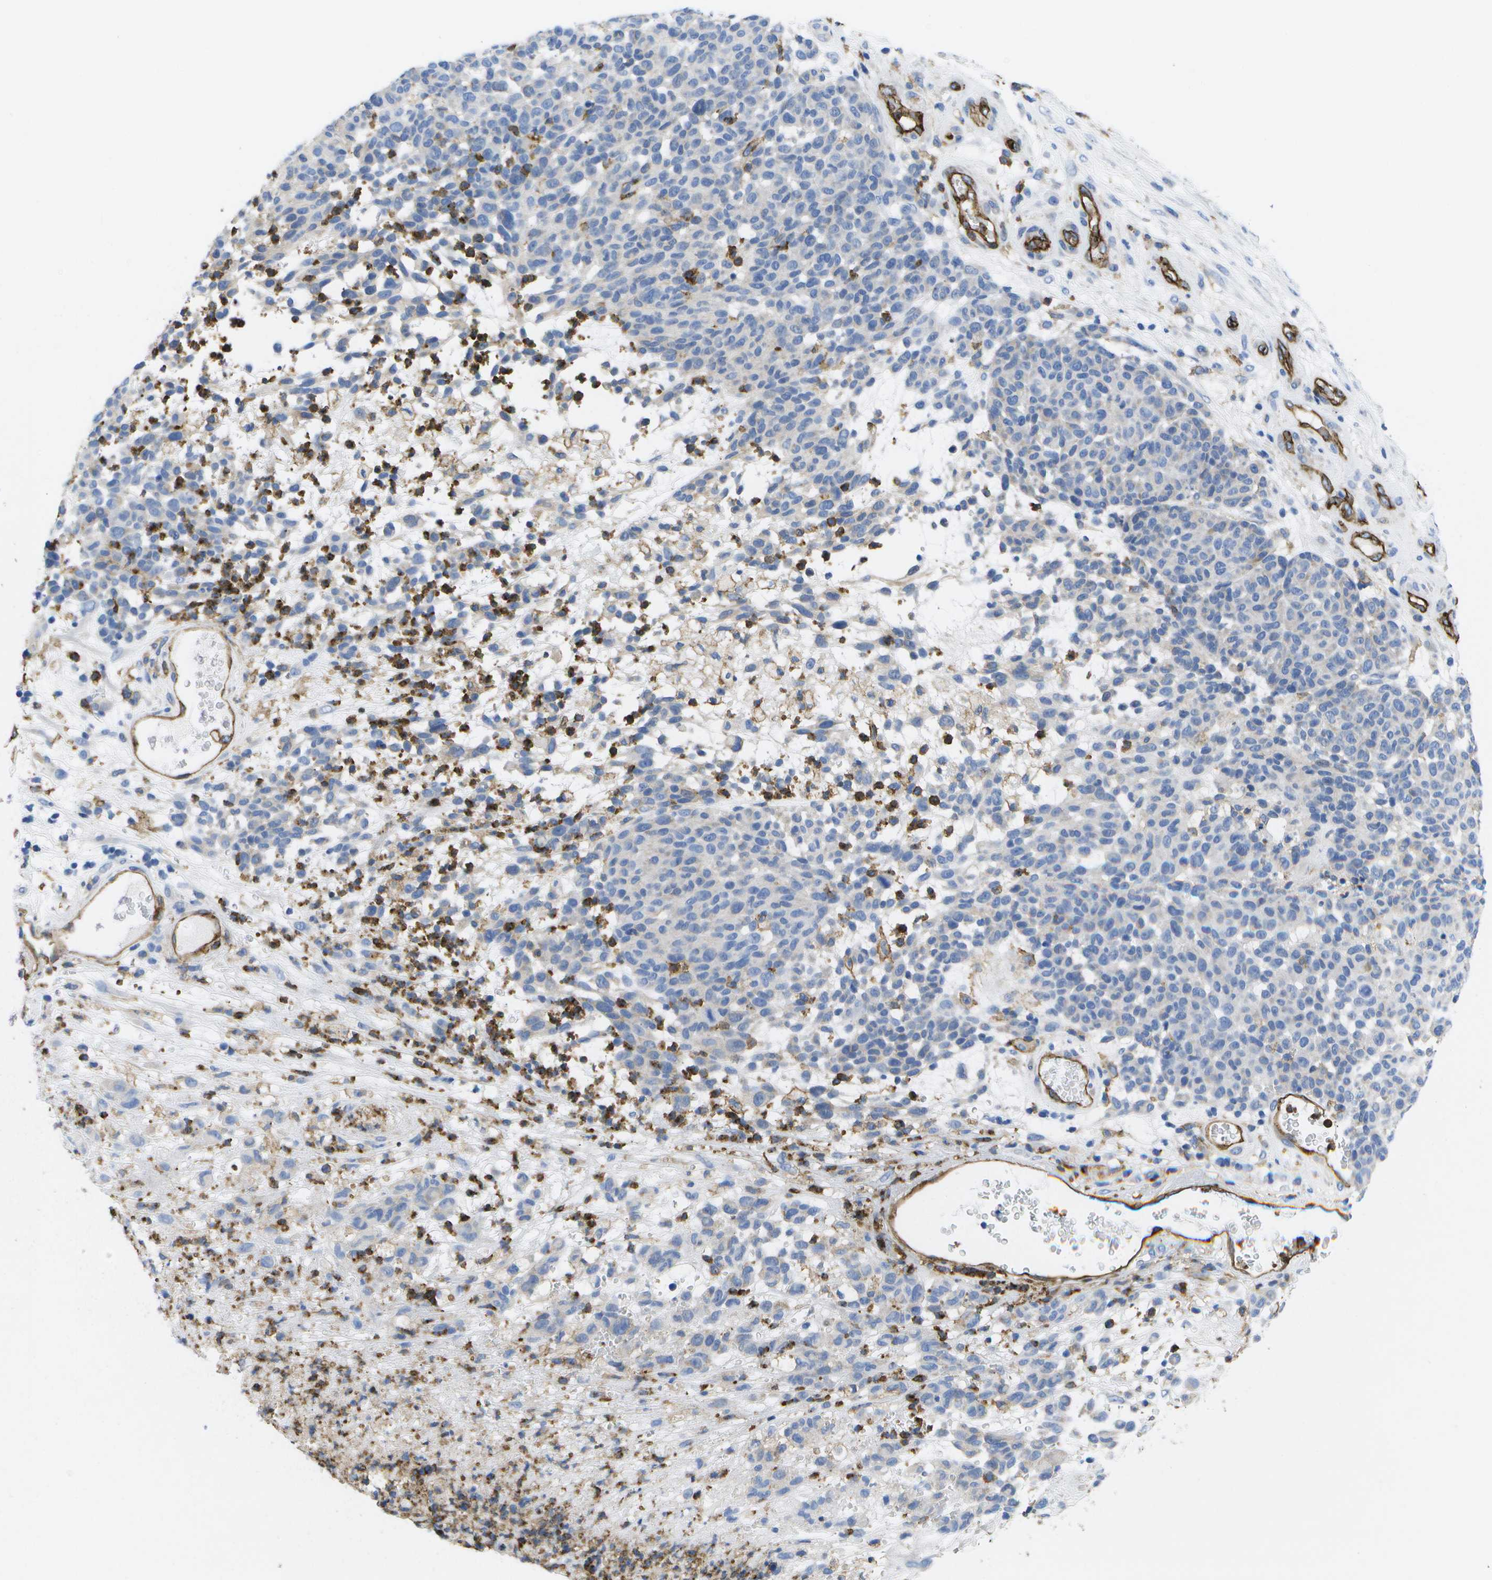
{"staining": {"intensity": "negative", "quantity": "none", "location": "none"}, "tissue": "melanoma", "cell_type": "Tumor cells", "image_type": "cancer", "snomed": [{"axis": "morphology", "description": "Malignant melanoma, NOS"}, {"axis": "topography", "description": "Skin"}], "caption": "Photomicrograph shows no significant protein staining in tumor cells of melanoma. (Brightfield microscopy of DAB immunohistochemistry at high magnification).", "gene": "DYSF", "patient": {"sex": "male", "age": 59}}